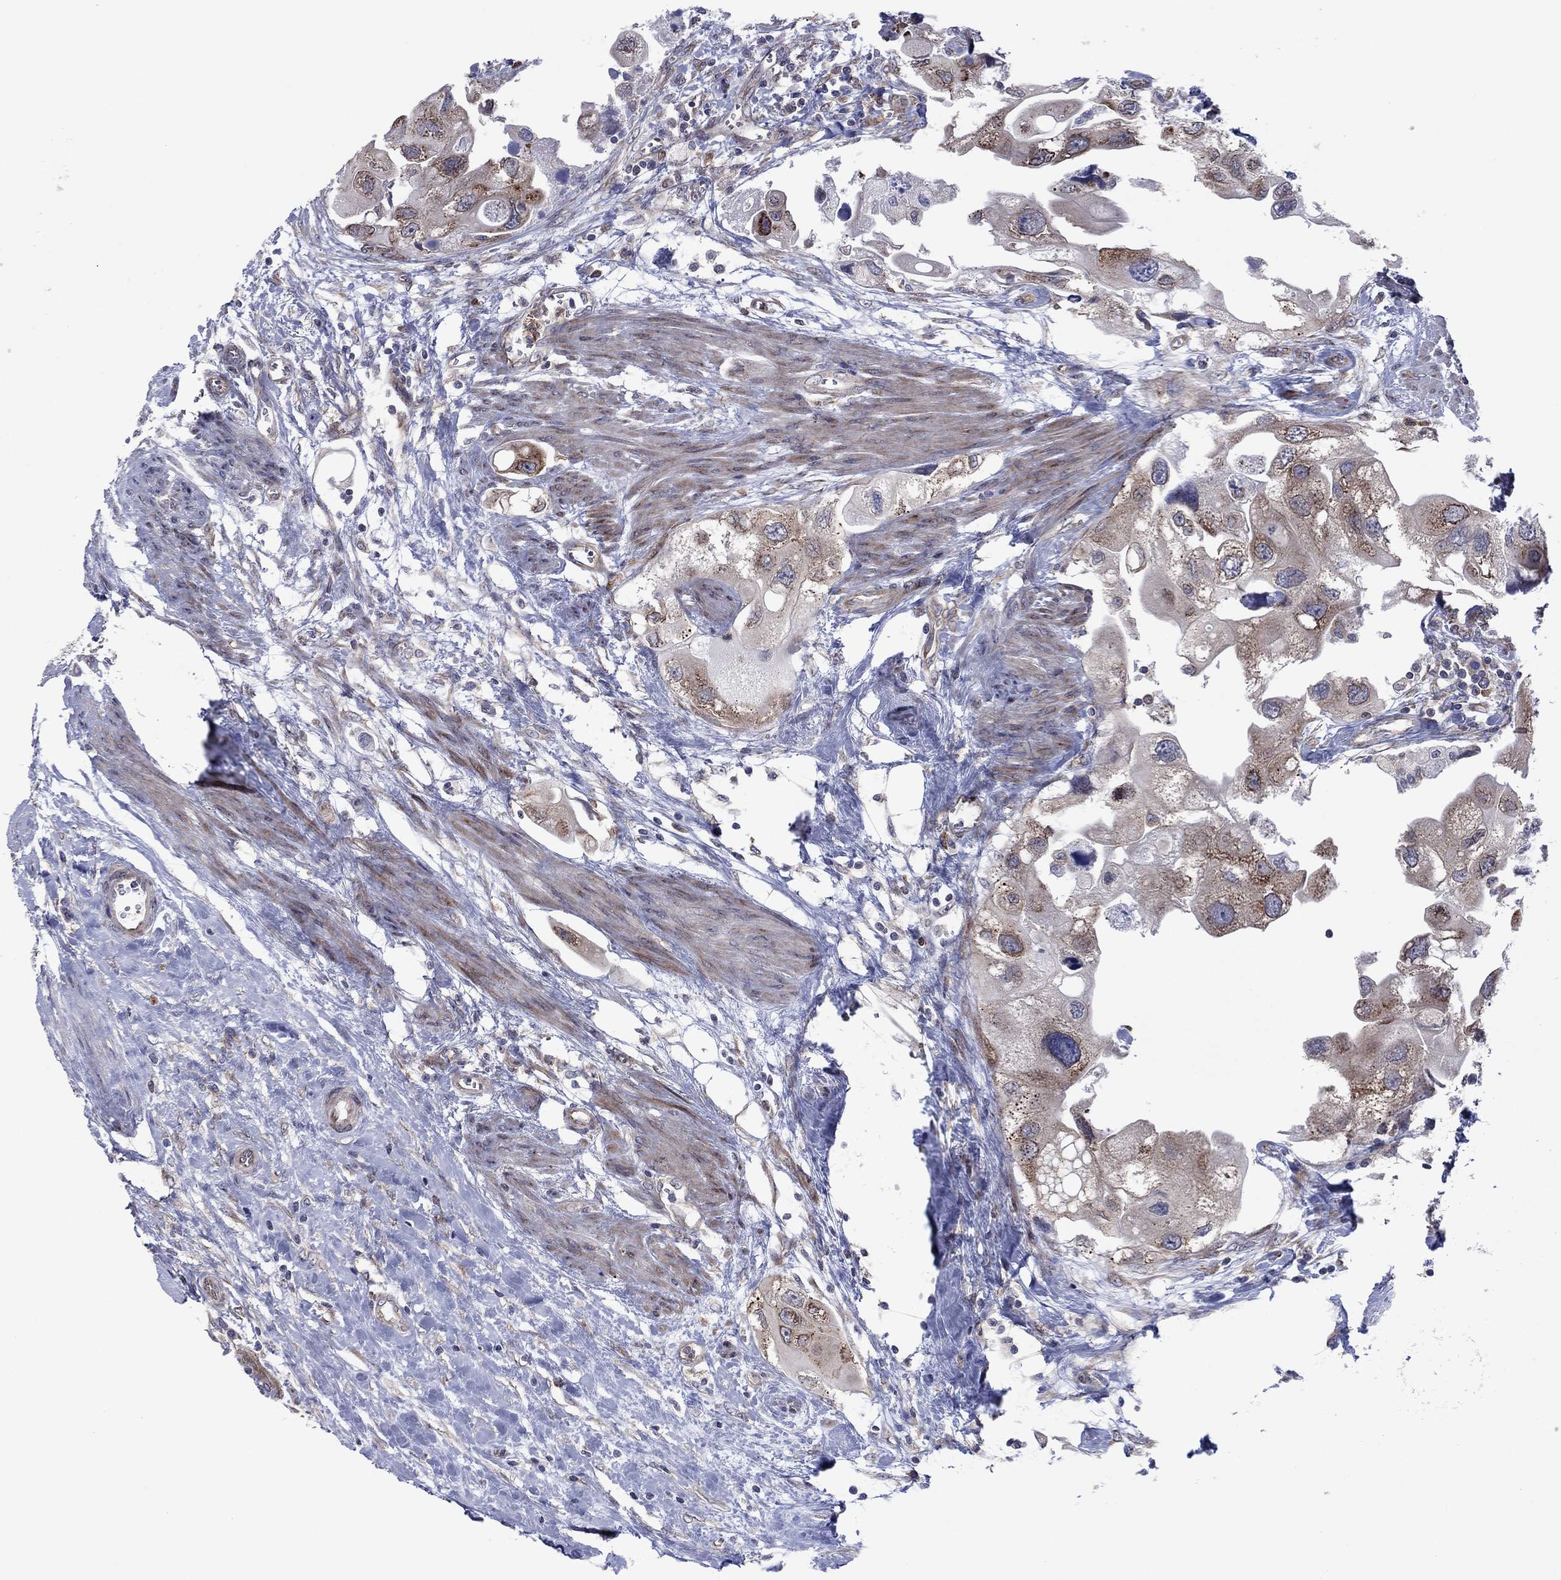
{"staining": {"intensity": "moderate", "quantity": "<25%", "location": "cytoplasmic/membranous"}, "tissue": "urothelial cancer", "cell_type": "Tumor cells", "image_type": "cancer", "snomed": [{"axis": "morphology", "description": "Urothelial carcinoma, High grade"}, {"axis": "topography", "description": "Urinary bladder"}], "caption": "This micrograph demonstrates immunohistochemistry staining of urothelial cancer, with low moderate cytoplasmic/membranous positivity in approximately <25% of tumor cells.", "gene": "GPR155", "patient": {"sex": "male", "age": 59}}